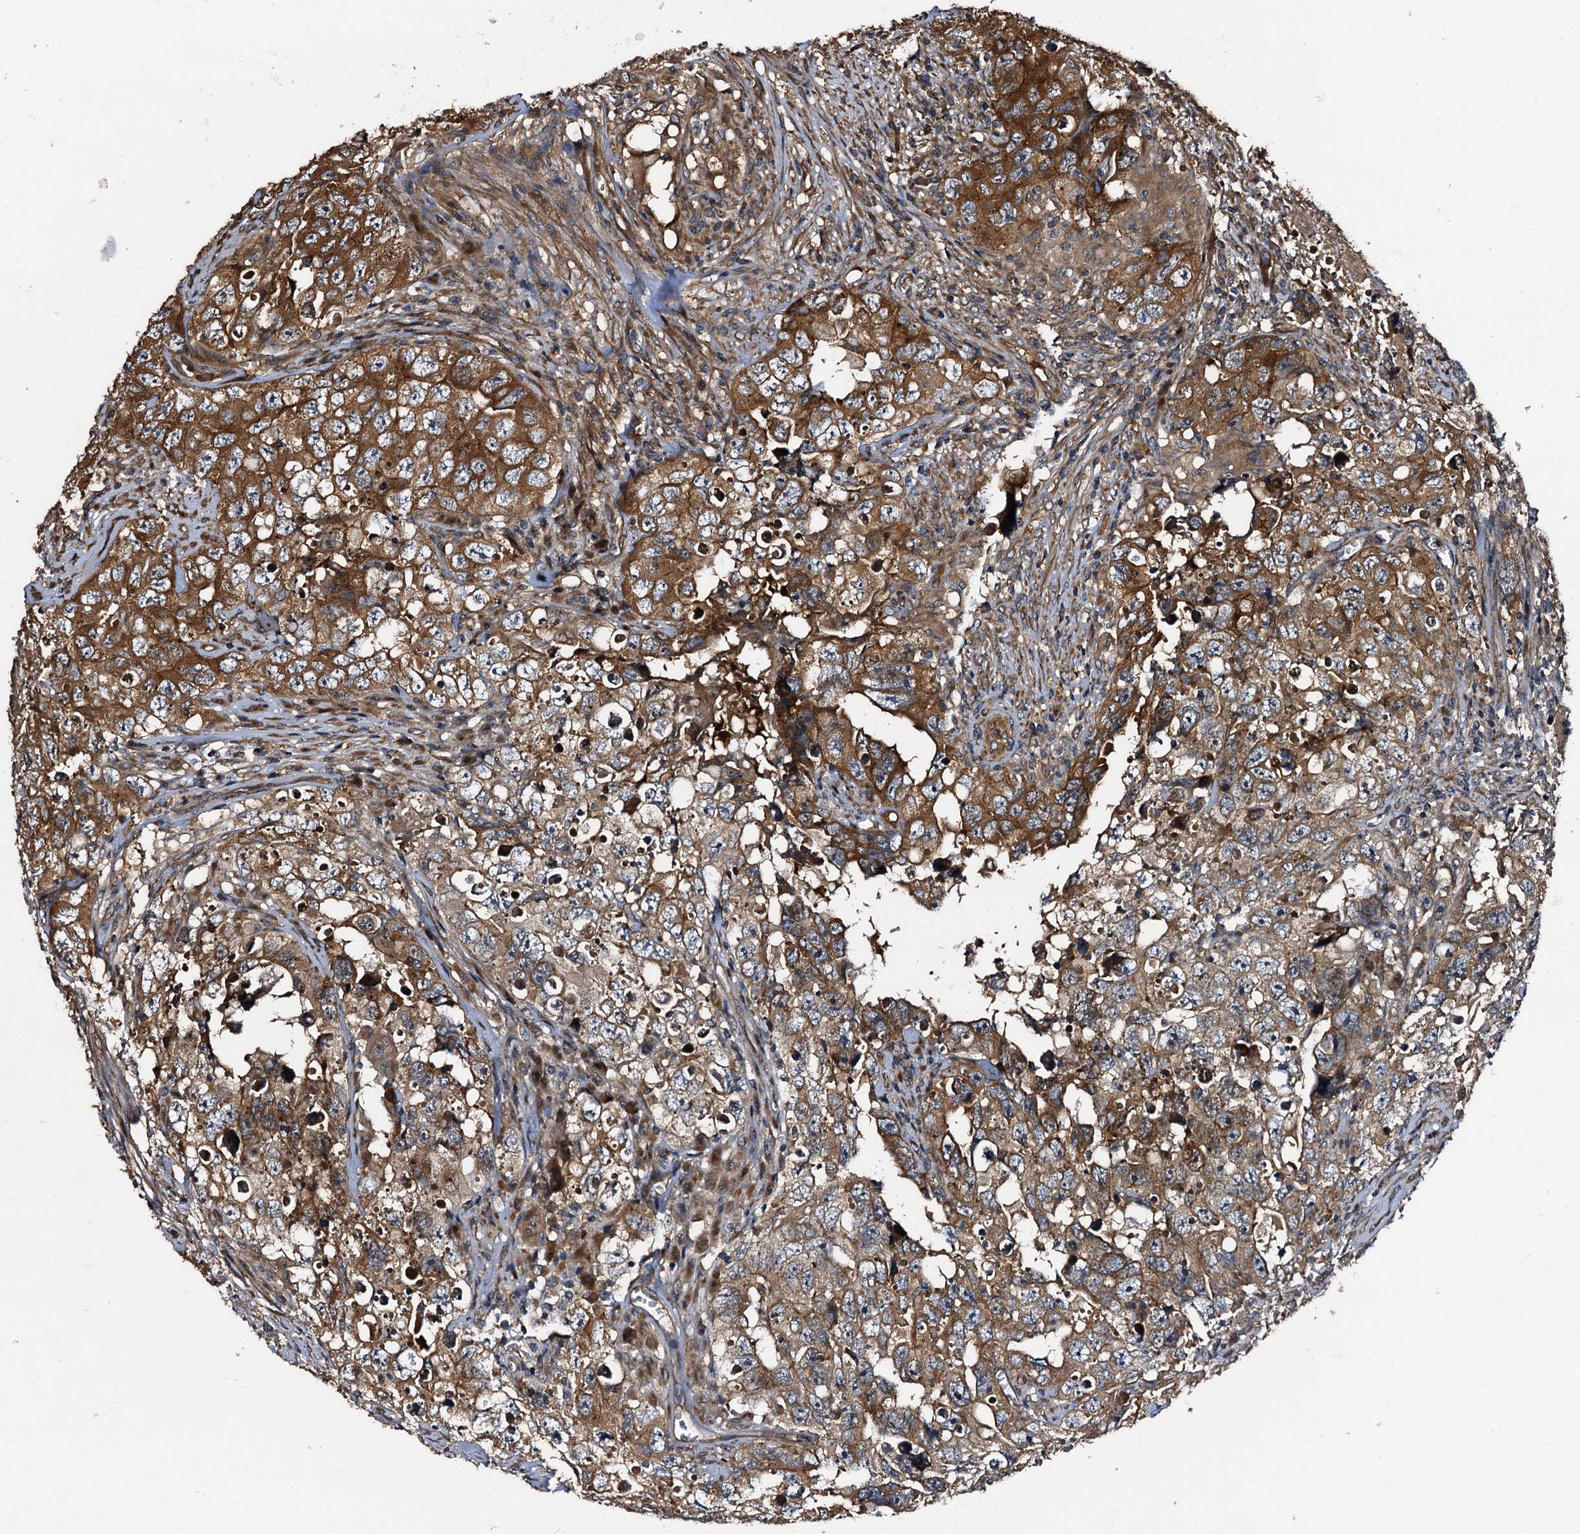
{"staining": {"intensity": "moderate", "quantity": ">75%", "location": "cytoplasmic/membranous"}, "tissue": "testis cancer", "cell_type": "Tumor cells", "image_type": "cancer", "snomed": [{"axis": "morphology", "description": "Seminoma, NOS"}, {"axis": "morphology", "description": "Carcinoma, Embryonal, NOS"}, {"axis": "topography", "description": "Testis"}], "caption": "A medium amount of moderate cytoplasmic/membranous expression is present in approximately >75% of tumor cells in testis cancer tissue.", "gene": "PEX5", "patient": {"sex": "male", "age": 43}}